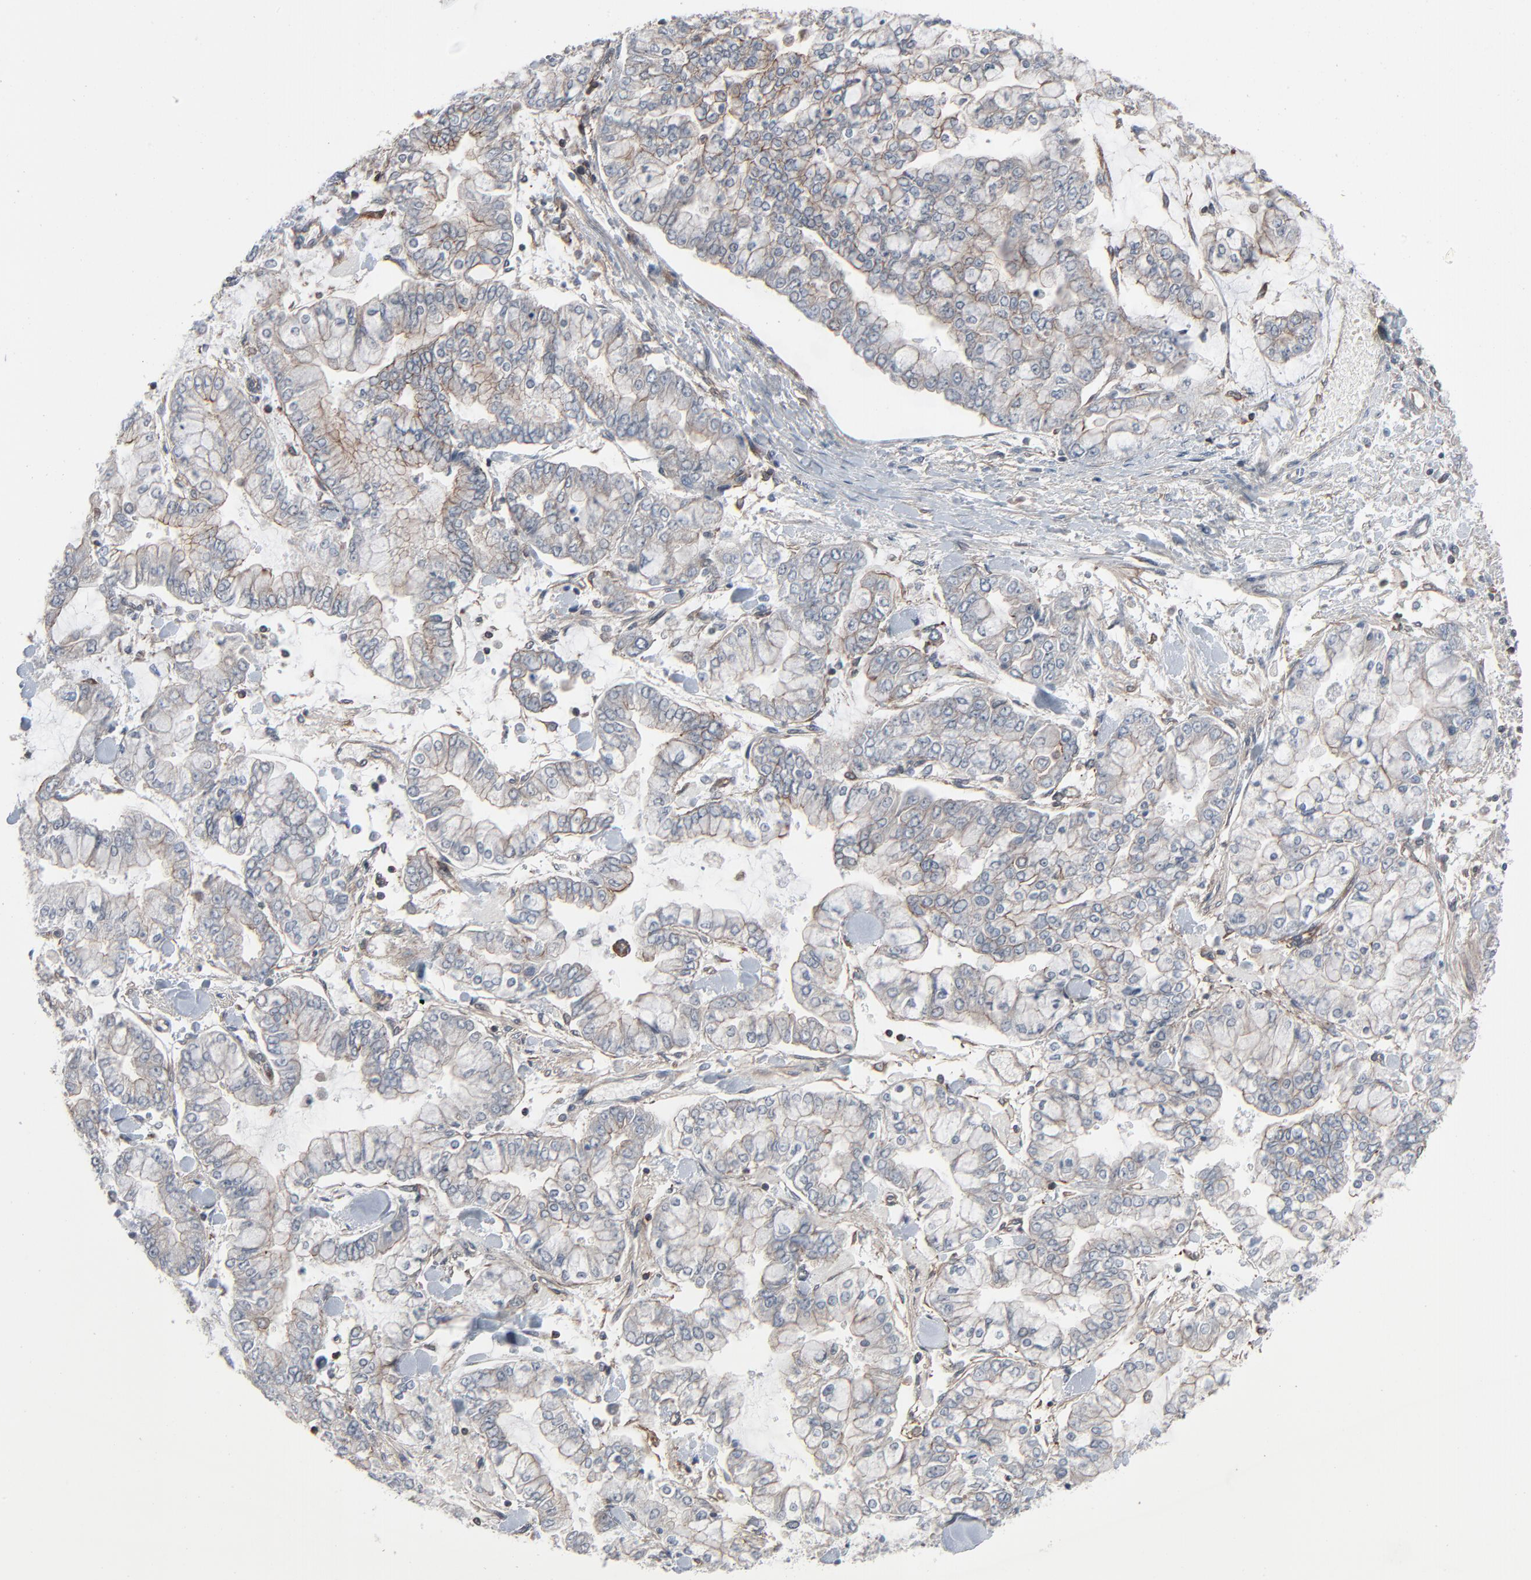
{"staining": {"intensity": "negative", "quantity": "none", "location": "none"}, "tissue": "stomach cancer", "cell_type": "Tumor cells", "image_type": "cancer", "snomed": [{"axis": "morphology", "description": "Normal tissue, NOS"}, {"axis": "morphology", "description": "Adenocarcinoma, NOS"}, {"axis": "topography", "description": "Stomach, upper"}, {"axis": "topography", "description": "Stomach"}], "caption": "A high-resolution micrograph shows immunohistochemistry (IHC) staining of stomach adenocarcinoma, which demonstrates no significant positivity in tumor cells.", "gene": "OPTN", "patient": {"sex": "male", "age": 76}}